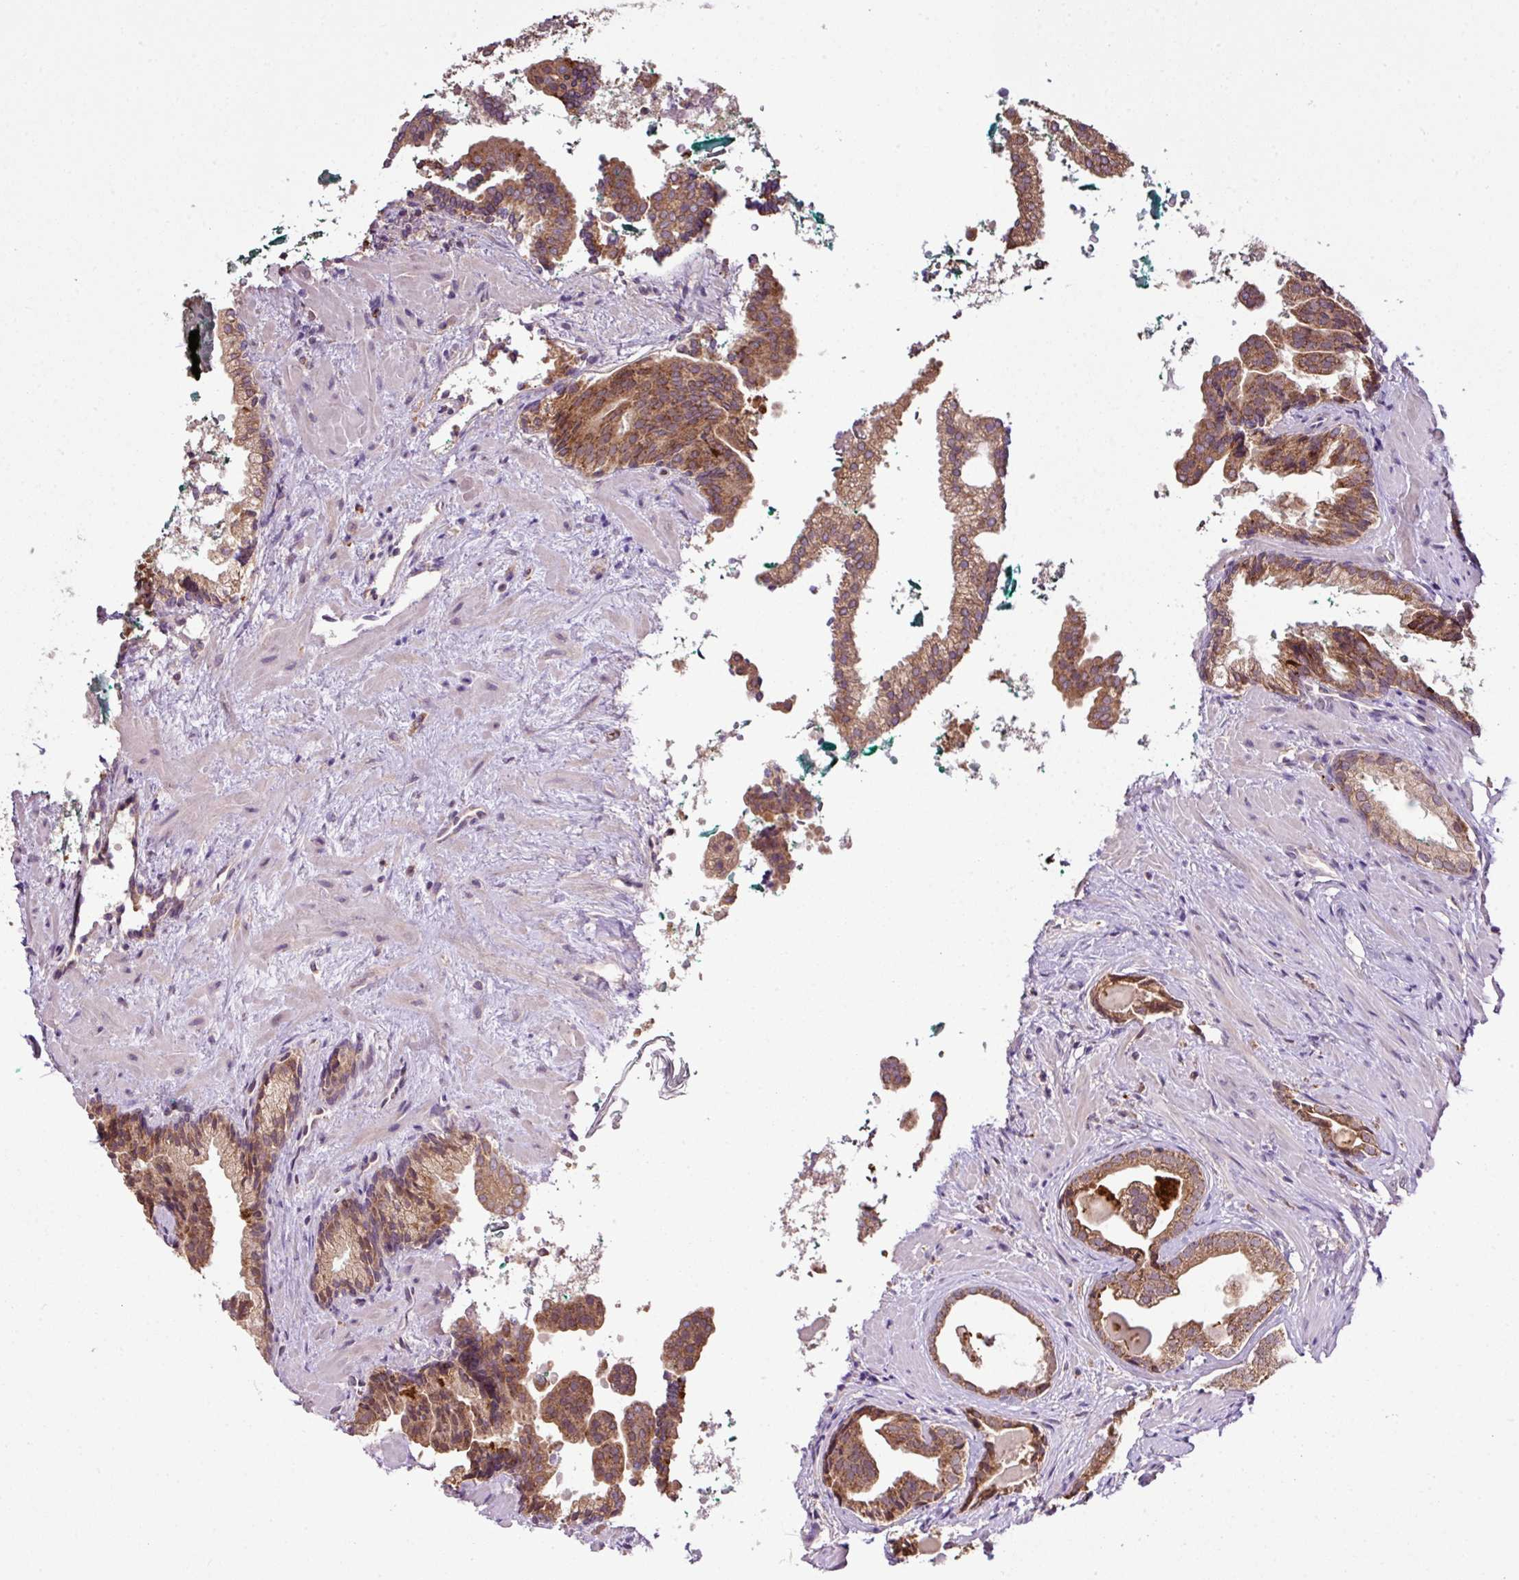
{"staining": {"intensity": "moderate", "quantity": ">75%", "location": "cytoplasmic/membranous"}, "tissue": "prostate cancer", "cell_type": "Tumor cells", "image_type": "cancer", "snomed": [{"axis": "morphology", "description": "Adenocarcinoma, High grade"}, {"axis": "topography", "description": "Prostate"}], "caption": "Immunohistochemical staining of human prostate high-grade adenocarcinoma demonstrates medium levels of moderate cytoplasmic/membranous positivity in approximately >75% of tumor cells.", "gene": "SMCO4", "patient": {"sex": "male", "age": 60}}